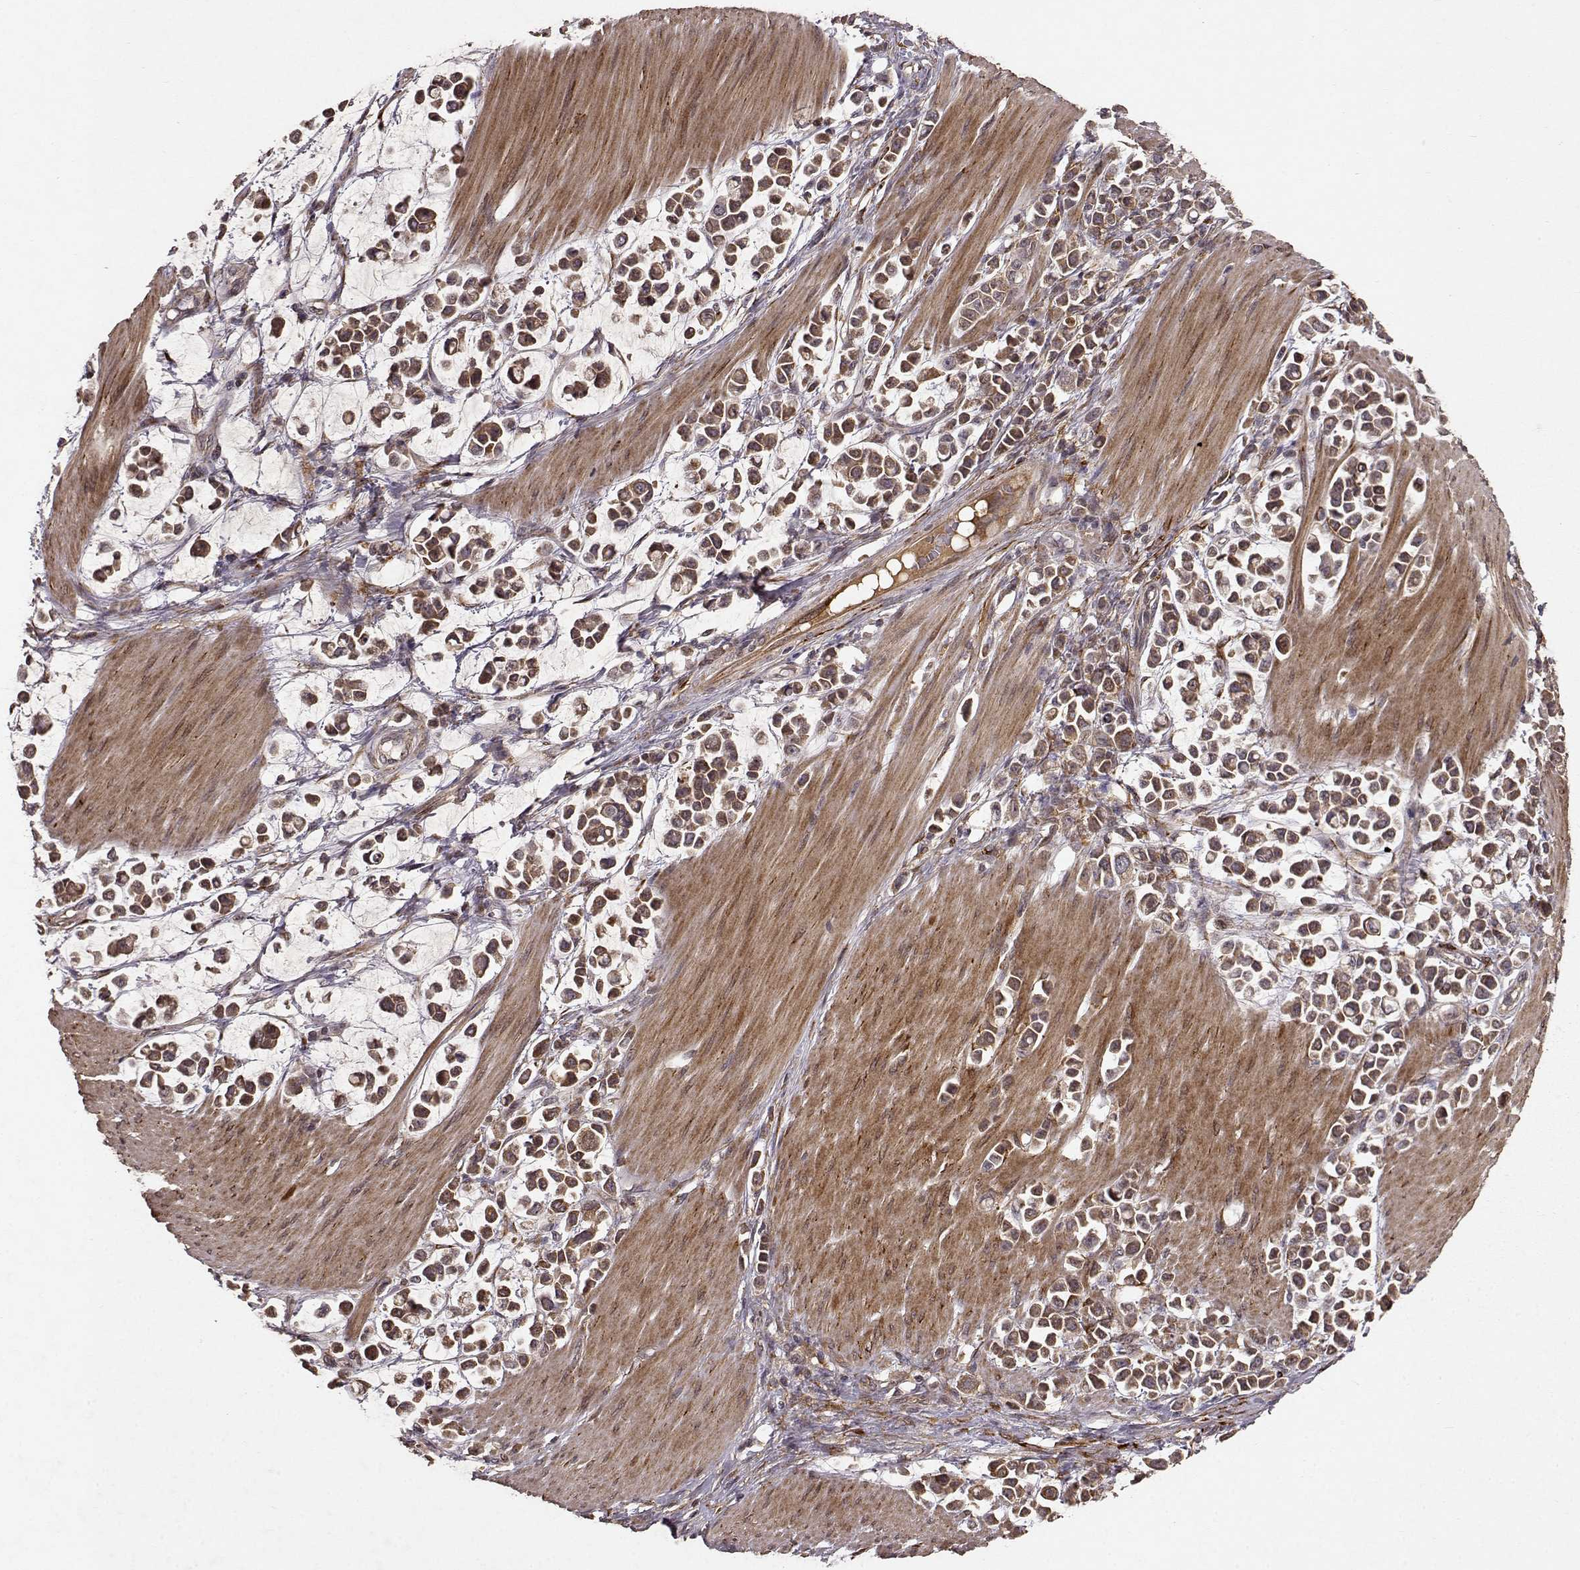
{"staining": {"intensity": "moderate", "quantity": ">75%", "location": "cytoplasmic/membranous"}, "tissue": "stomach cancer", "cell_type": "Tumor cells", "image_type": "cancer", "snomed": [{"axis": "morphology", "description": "Adenocarcinoma, NOS"}, {"axis": "topography", "description": "Stomach"}], "caption": "A brown stain highlights moderate cytoplasmic/membranous expression of a protein in human stomach adenocarcinoma tumor cells.", "gene": "FSTL1", "patient": {"sex": "male", "age": 82}}